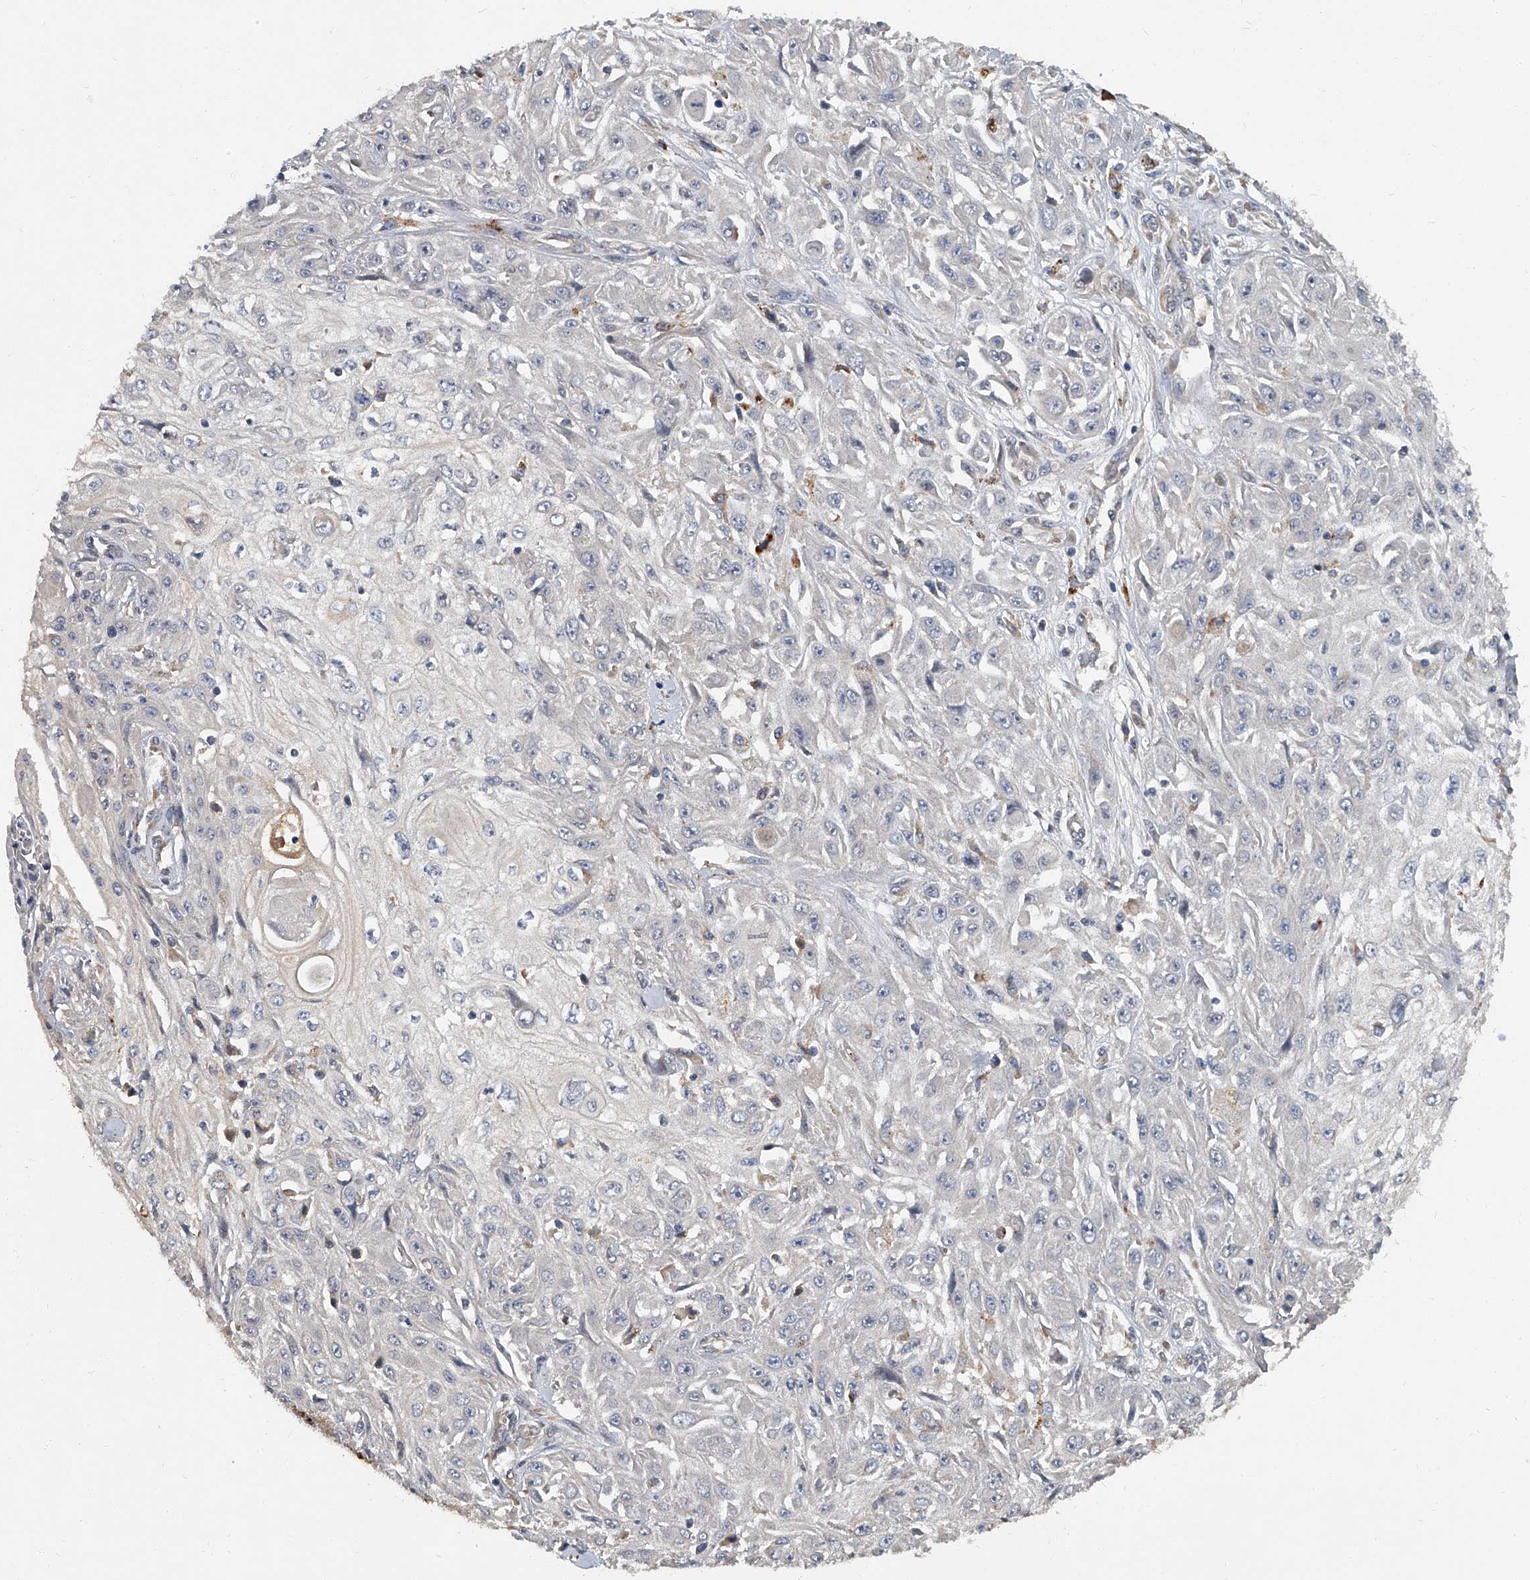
{"staining": {"intensity": "negative", "quantity": "none", "location": "none"}, "tissue": "skin cancer", "cell_type": "Tumor cells", "image_type": "cancer", "snomed": [{"axis": "morphology", "description": "Squamous cell carcinoma, NOS"}, {"axis": "morphology", "description": "Squamous cell carcinoma, metastatic, NOS"}, {"axis": "topography", "description": "Skin"}, {"axis": "topography", "description": "Lymph node"}], "caption": "An immunohistochemistry micrograph of metastatic squamous cell carcinoma (skin) is shown. There is no staining in tumor cells of metastatic squamous cell carcinoma (skin).", "gene": "JAG2", "patient": {"sex": "male", "age": 75}}